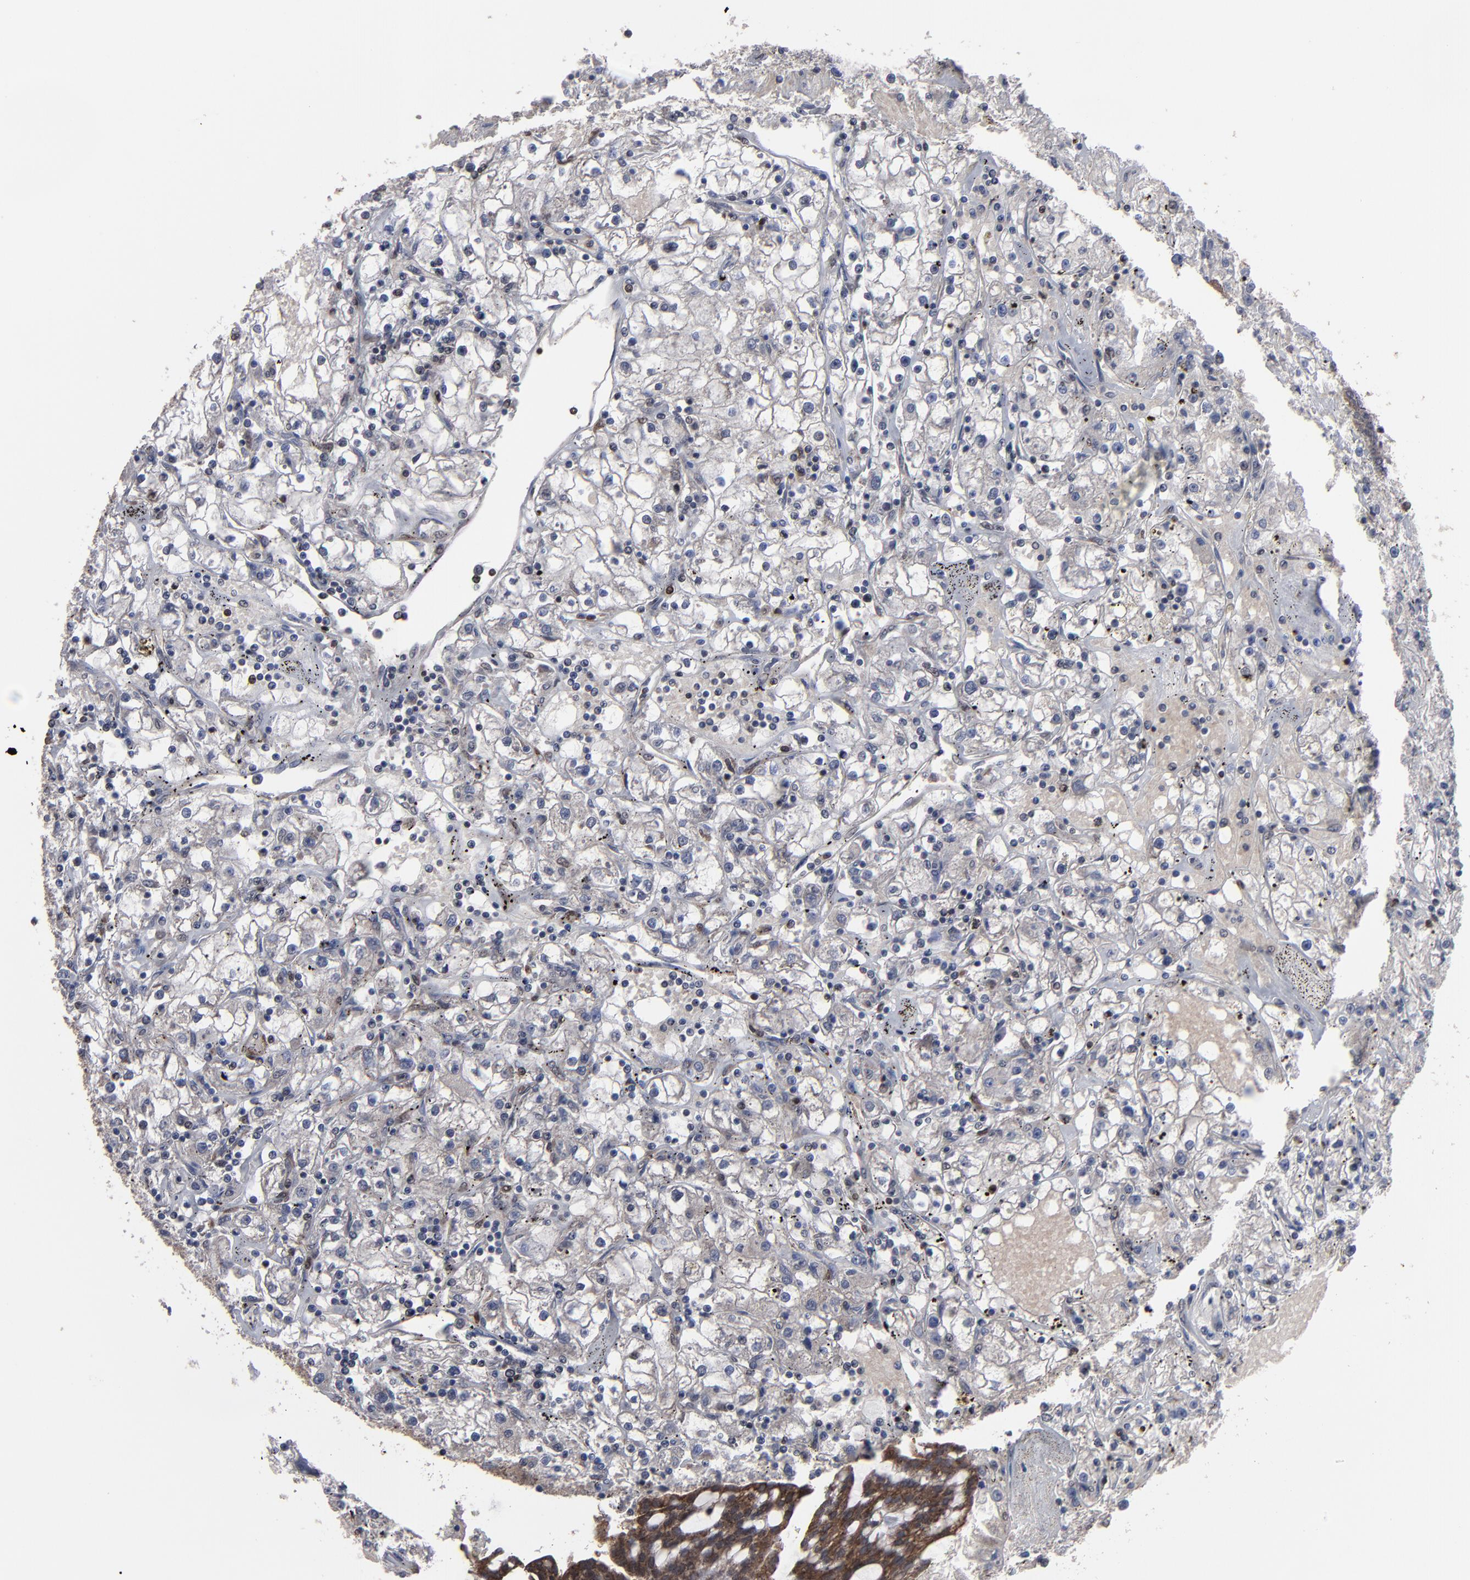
{"staining": {"intensity": "weak", "quantity": "25%-75%", "location": "cytoplasmic/membranous"}, "tissue": "renal cancer", "cell_type": "Tumor cells", "image_type": "cancer", "snomed": [{"axis": "morphology", "description": "Adenocarcinoma, NOS"}, {"axis": "topography", "description": "Kidney"}], "caption": "About 25%-75% of tumor cells in renal cancer (adenocarcinoma) demonstrate weak cytoplasmic/membranous protein positivity as visualized by brown immunohistochemical staining.", "gene": "KIAA2026", "patient": {"sex": "male", "age": 56}}